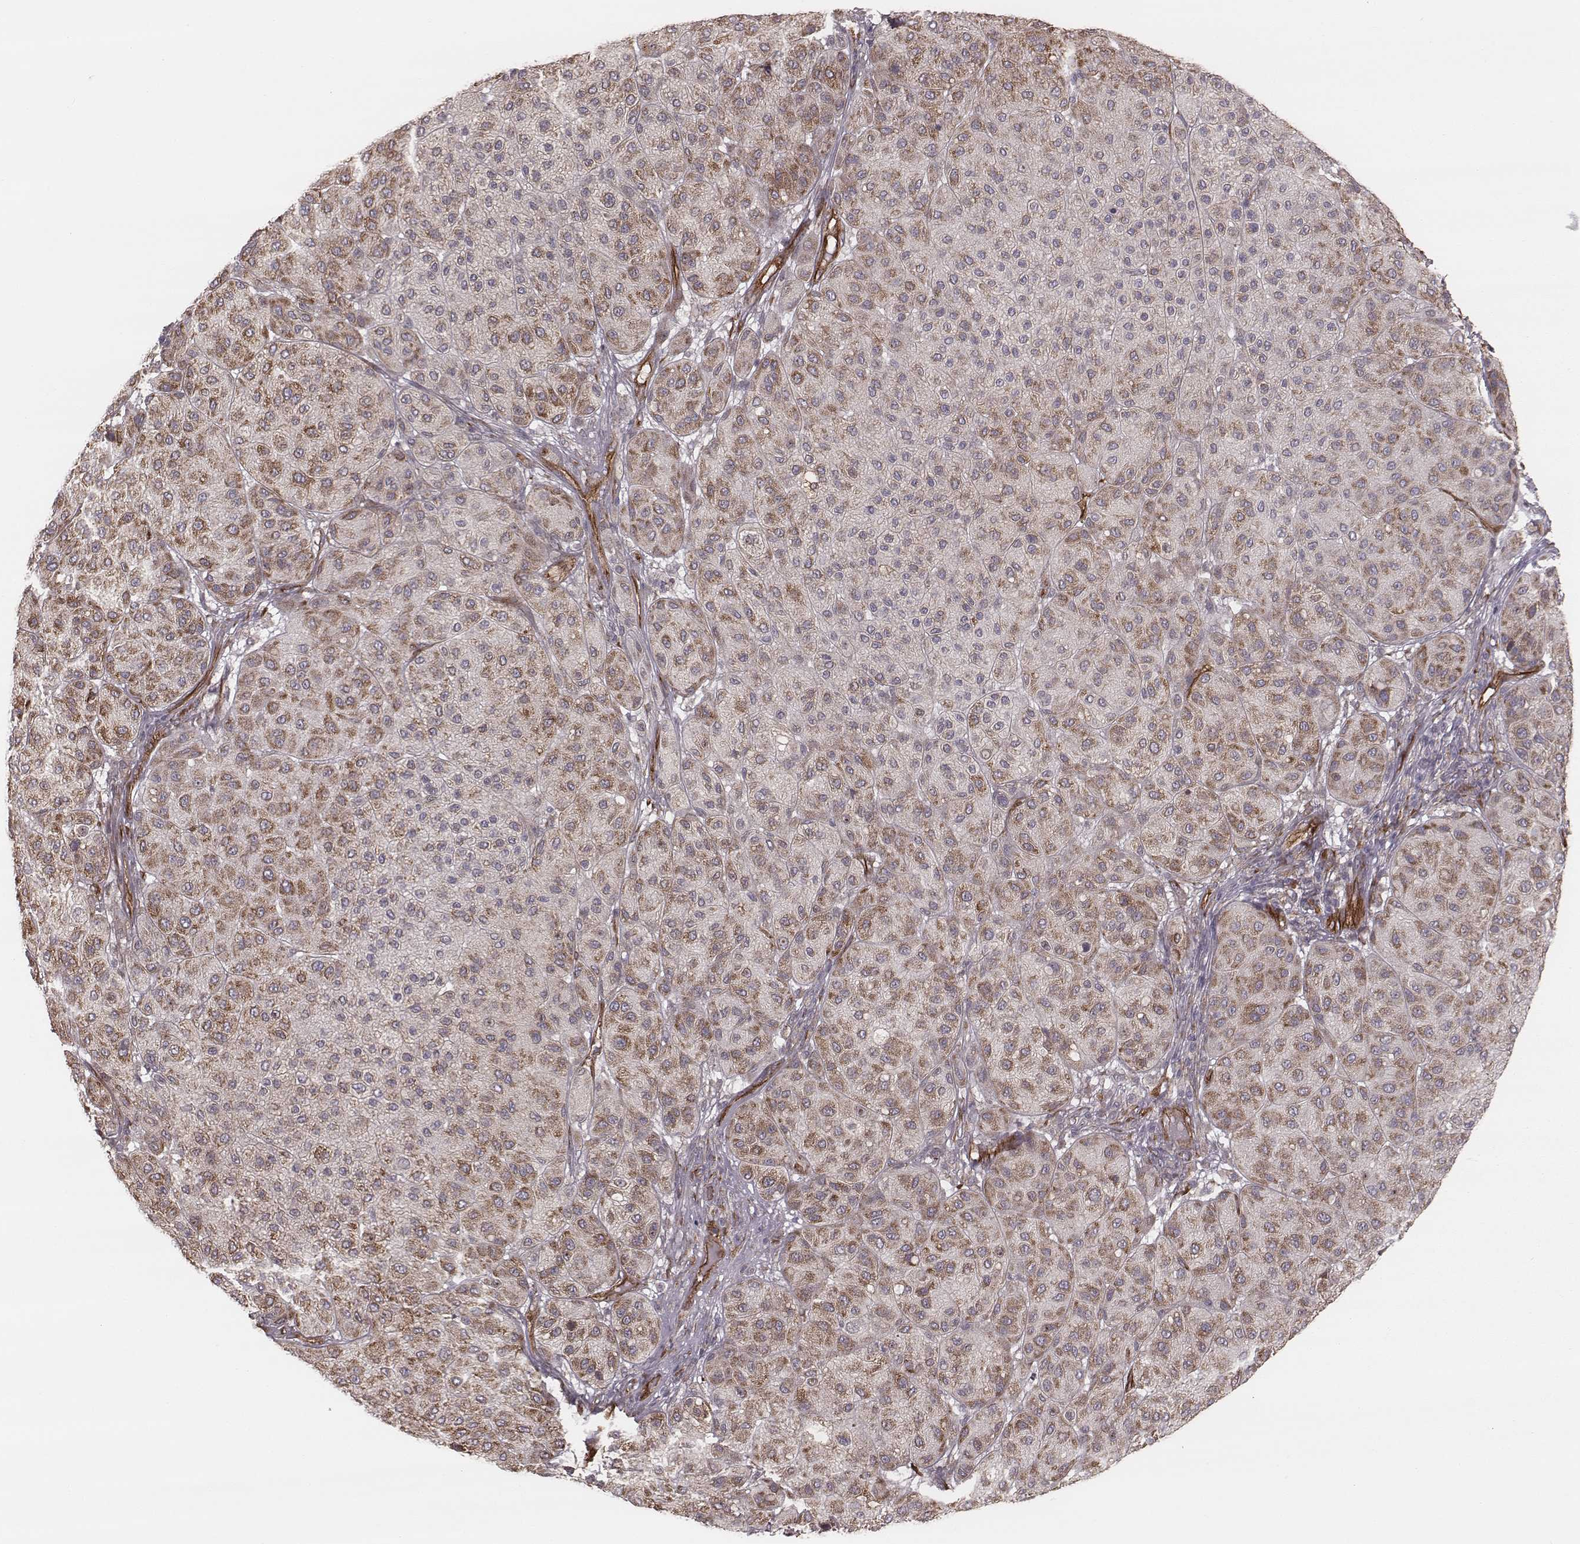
{"staining": {"intensity": "moderate", "quantity": "25%-75%", "location": "cytoplasmic/membranous"}, "tissue": "melanoma", "cell_type": "Tumor cells", "image_type": "cancer", "snomed": [{"axis": "morphology", "description": "Malignant melanoma, Metastatic site"}, {"axis": "topography", "description": "Smooth muscle"}], "caption": "Malignant melanoma (metastatic site) tissue exhibits moderate cytoplasmic/membranous positivity in approximately 25%-75% of tumor cells", "gene": "PALMD", "patient": {"sex": "male", "age": 41}}